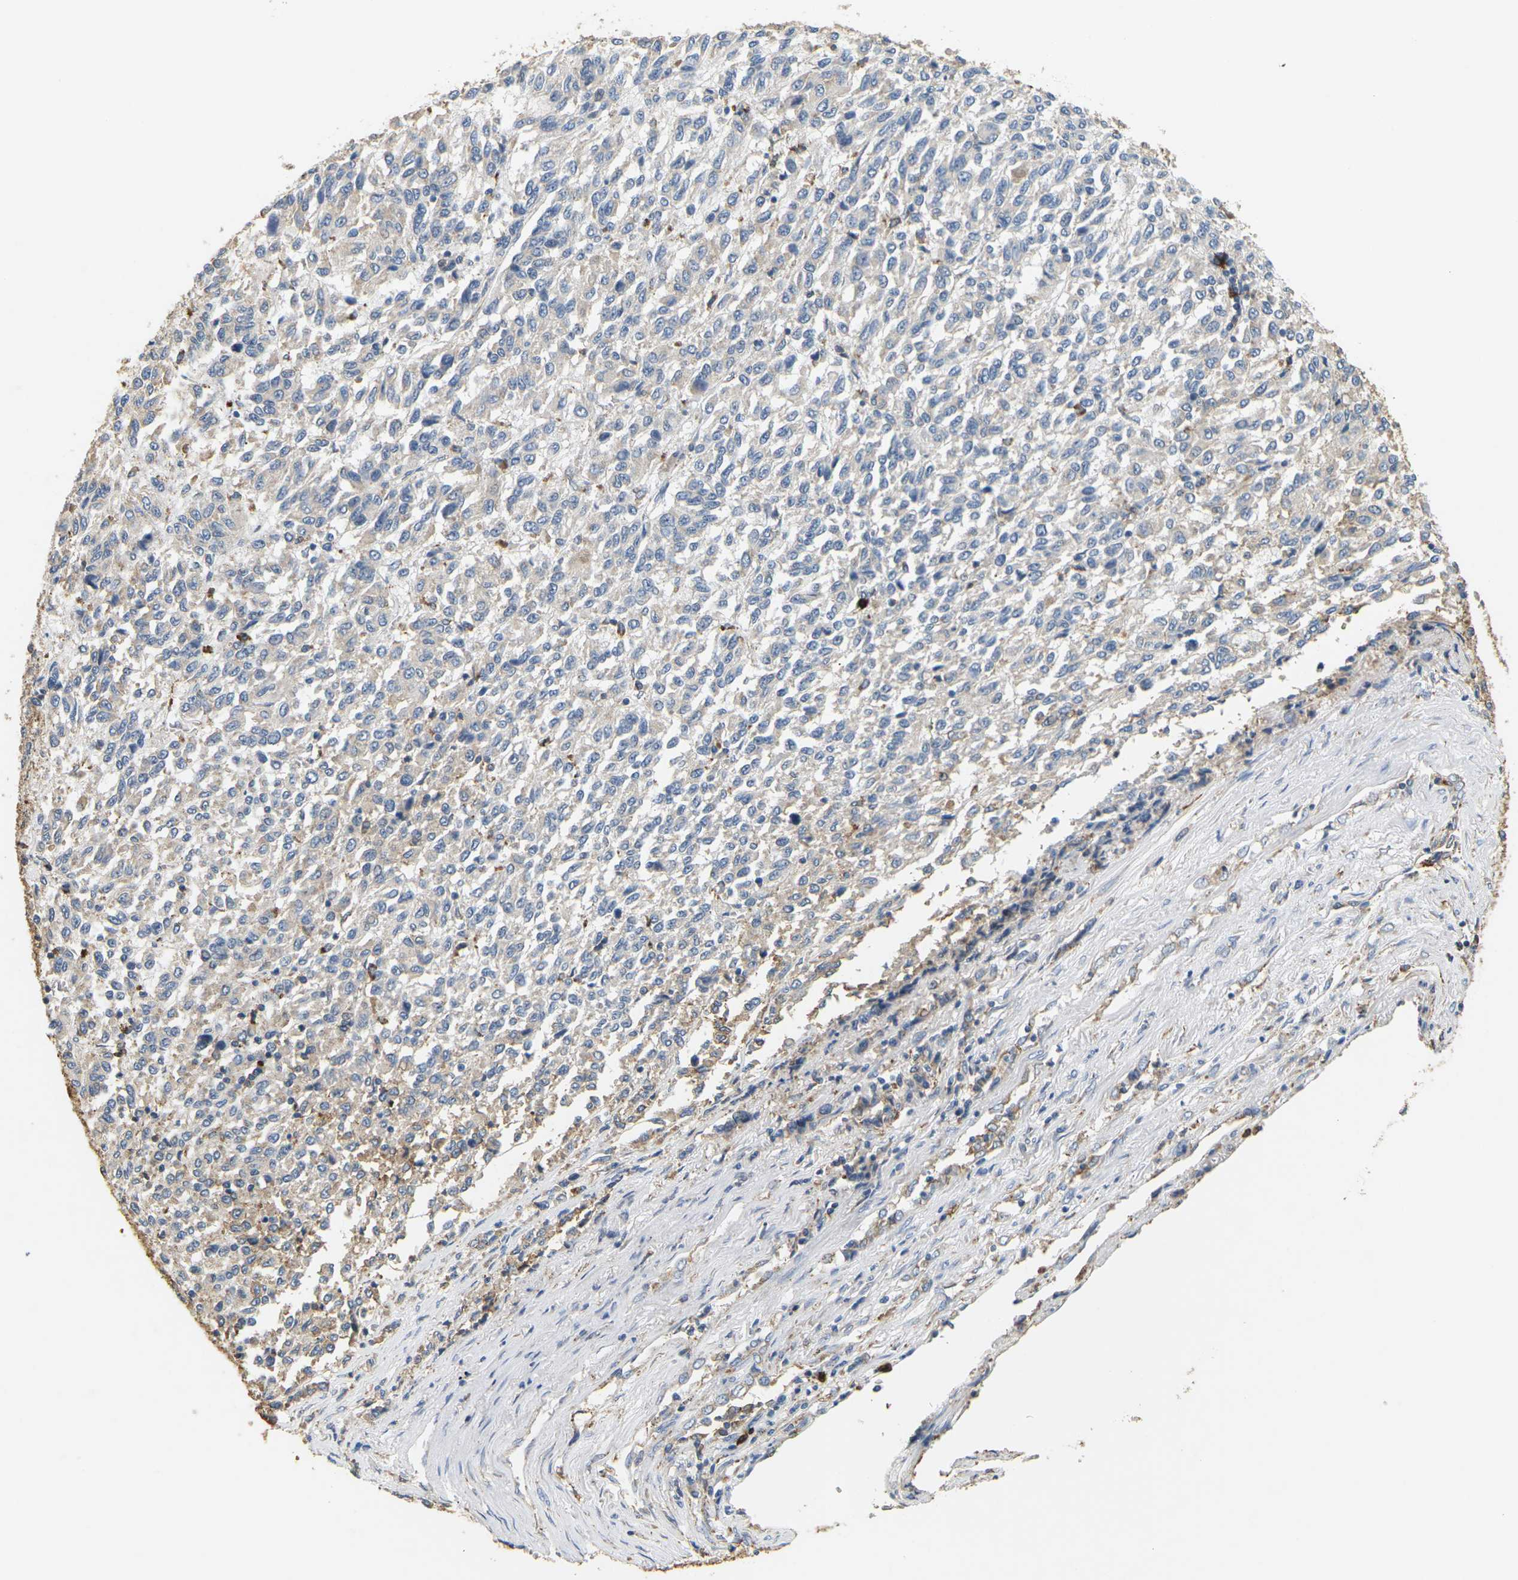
{"staining": {"intensity": "weak", "quantity": "<25%", "location": "cytoplasmic/membranous"}, "tissue": "melanoma", "cell_type": "Tumor cells", "image_type": "cancer", "snomed": [{"axis": "morphology", "description": "Malignant melanoma, Metastatic site"}, {"axis": "topography", "description": "Lung"}], "caption": "This image is of melanoma stained with IHC to label a protein in brown with the nuclei are counter-stained blue. There is no expression in tumor cells.", "gene": "ADM", "patient": {"sex": "male", "age": 64}}